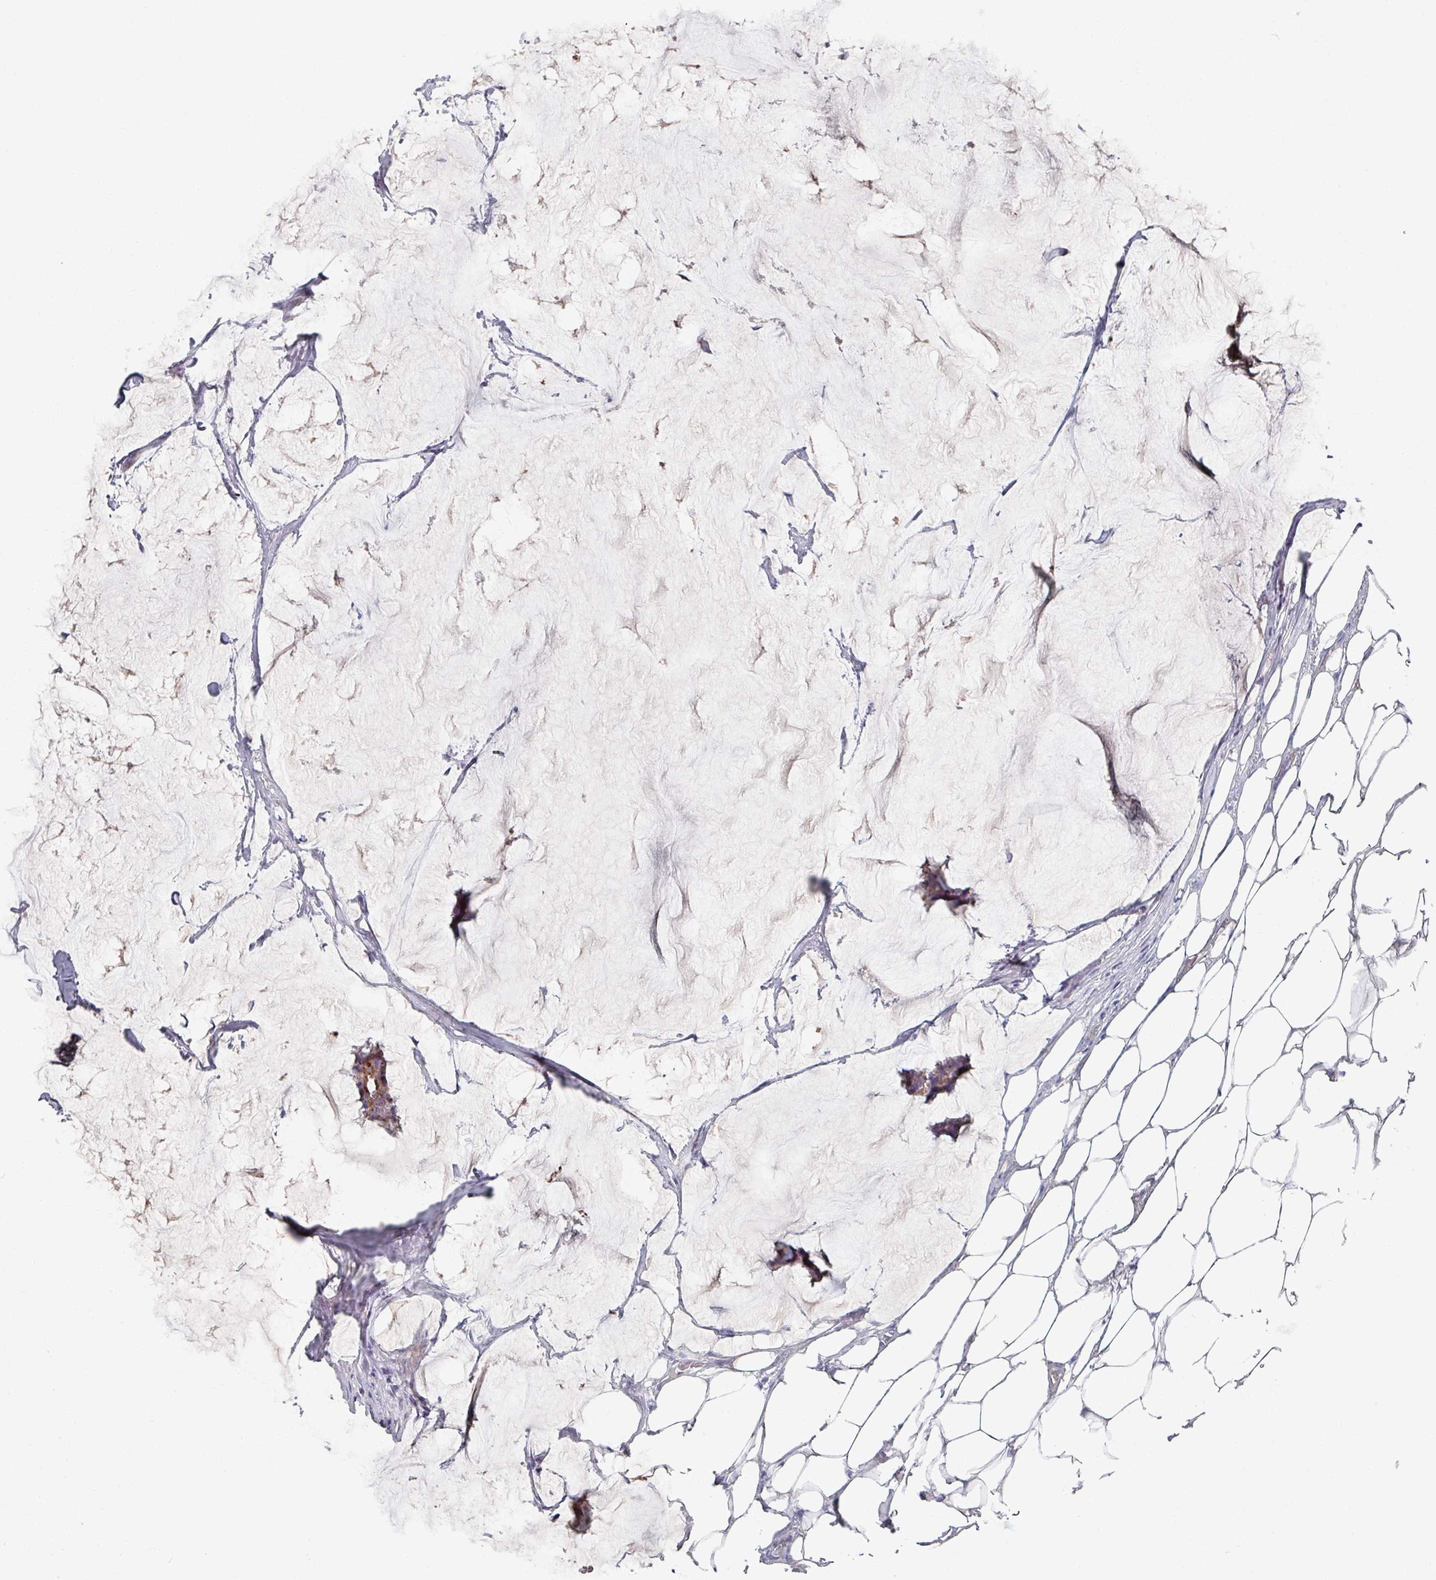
{"staining": {"intensity": "moderate", "quantity": "25%-75%", "location": "cytoplasmic/membranous"}, "tissue": "breast cancer", "cell_type": "Tumor cells", "image_type": "cancer", "snomed": [{"axis": "morphology", "description": "Duct carcinoma"}, {"axis": "topography", "description": "Breast"}], "caption": "Tumor cells display medium levels of moderate cytoplasmic/membranous staining in about 25%-75% of cells in breast infiltrating ductal carcinoma.", "gene": "EFL1", "patient": {"sex": "female", "age": 93}}